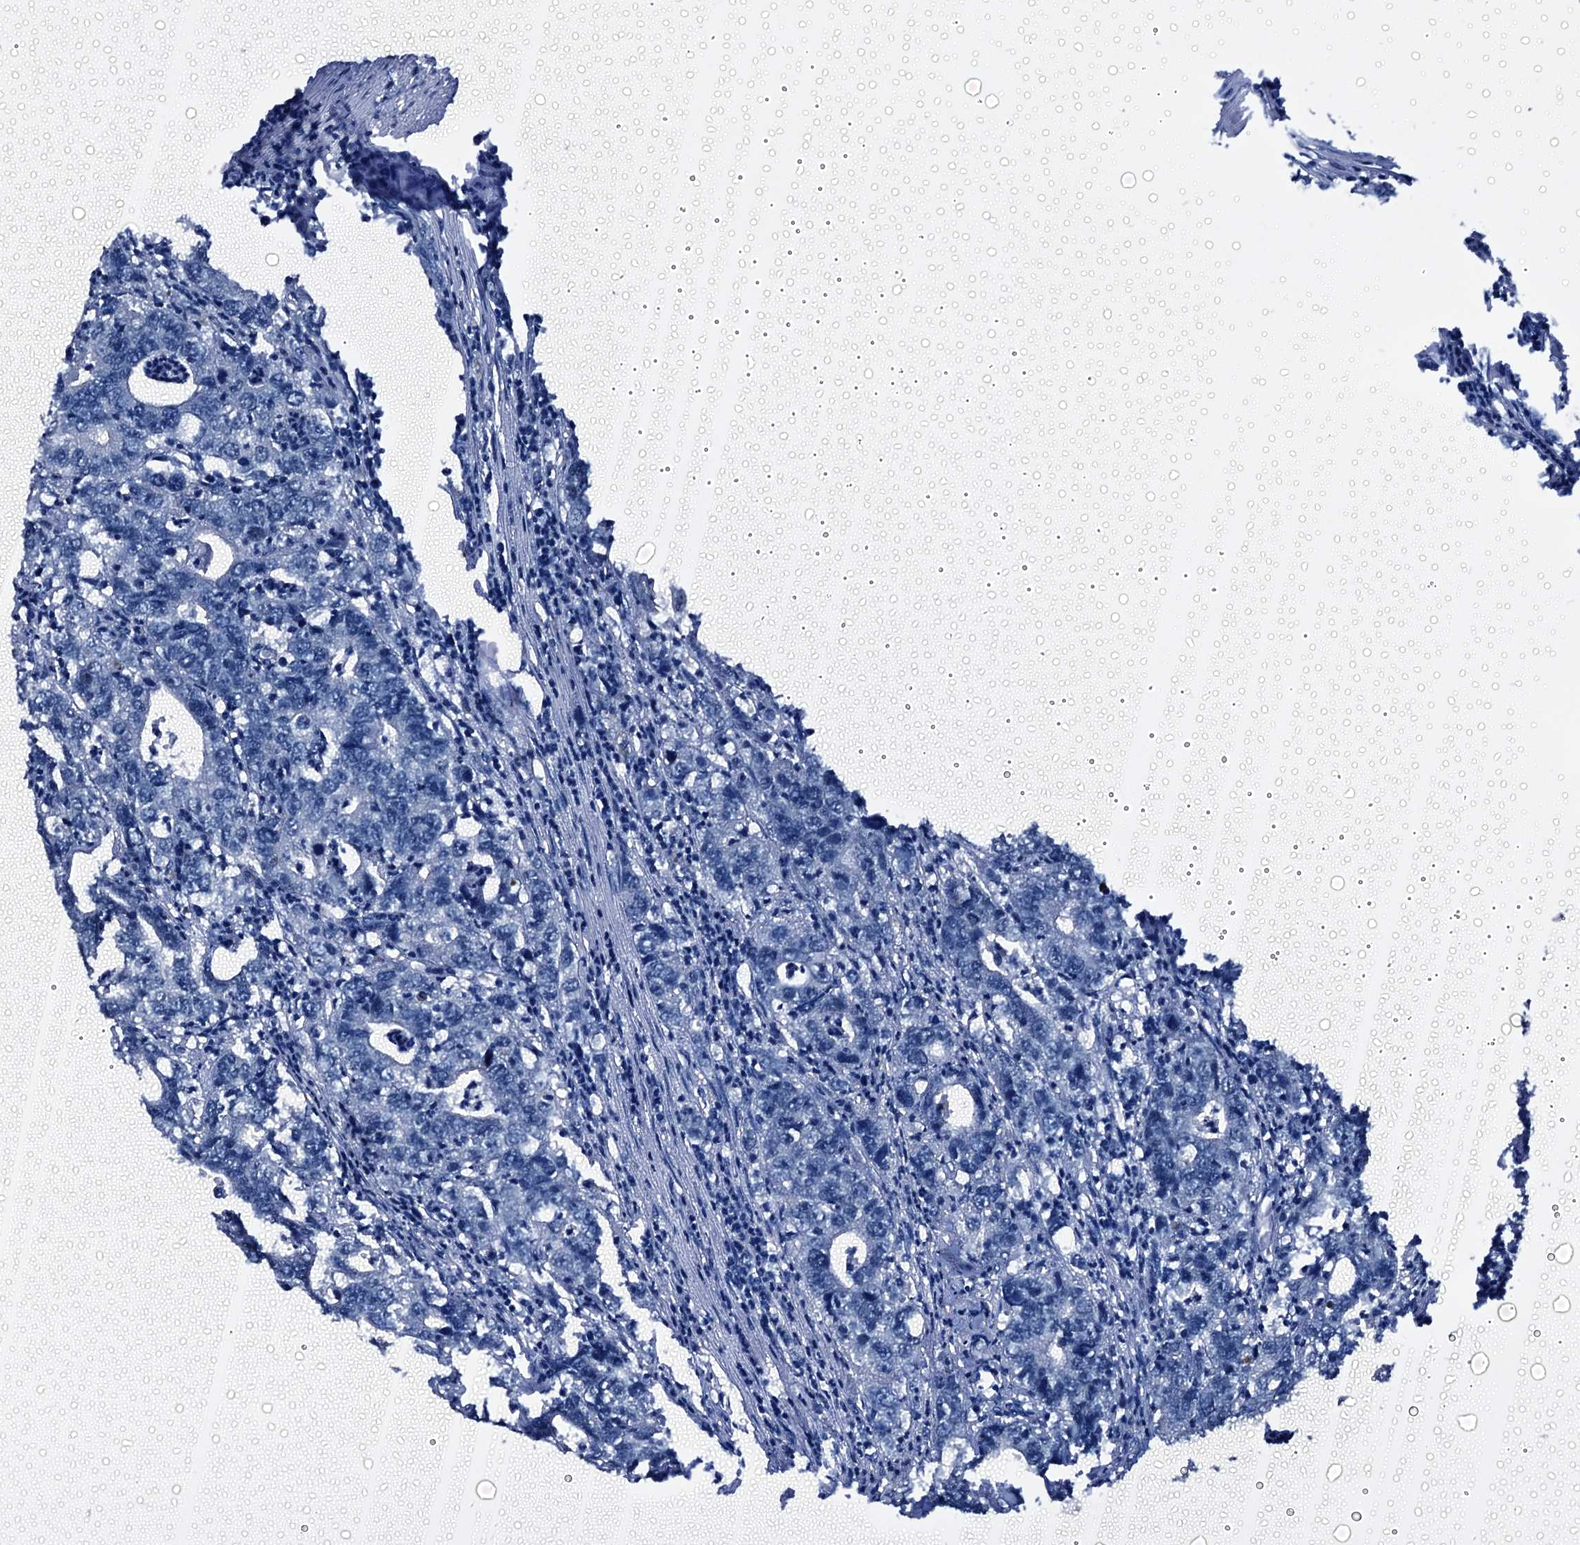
{"staining": {"intensity": "negative", "quantity": "none", "location": "none"}, "tissue": "colorectal cancer", "cell_type": "Tumor cells", "image_type": "cancer", "snomed": [{"axis": "morphology", "description": "Adenocarcinoma, NOS"}, {"axis": "topography", "description": "Colon"}], "caption": "The micrograph demonstrates no significant positivity in tumor cells of colorectal adenocarcinoma.", "gene": "EMG1", "patient": {"sex": "female", "age": 75}}